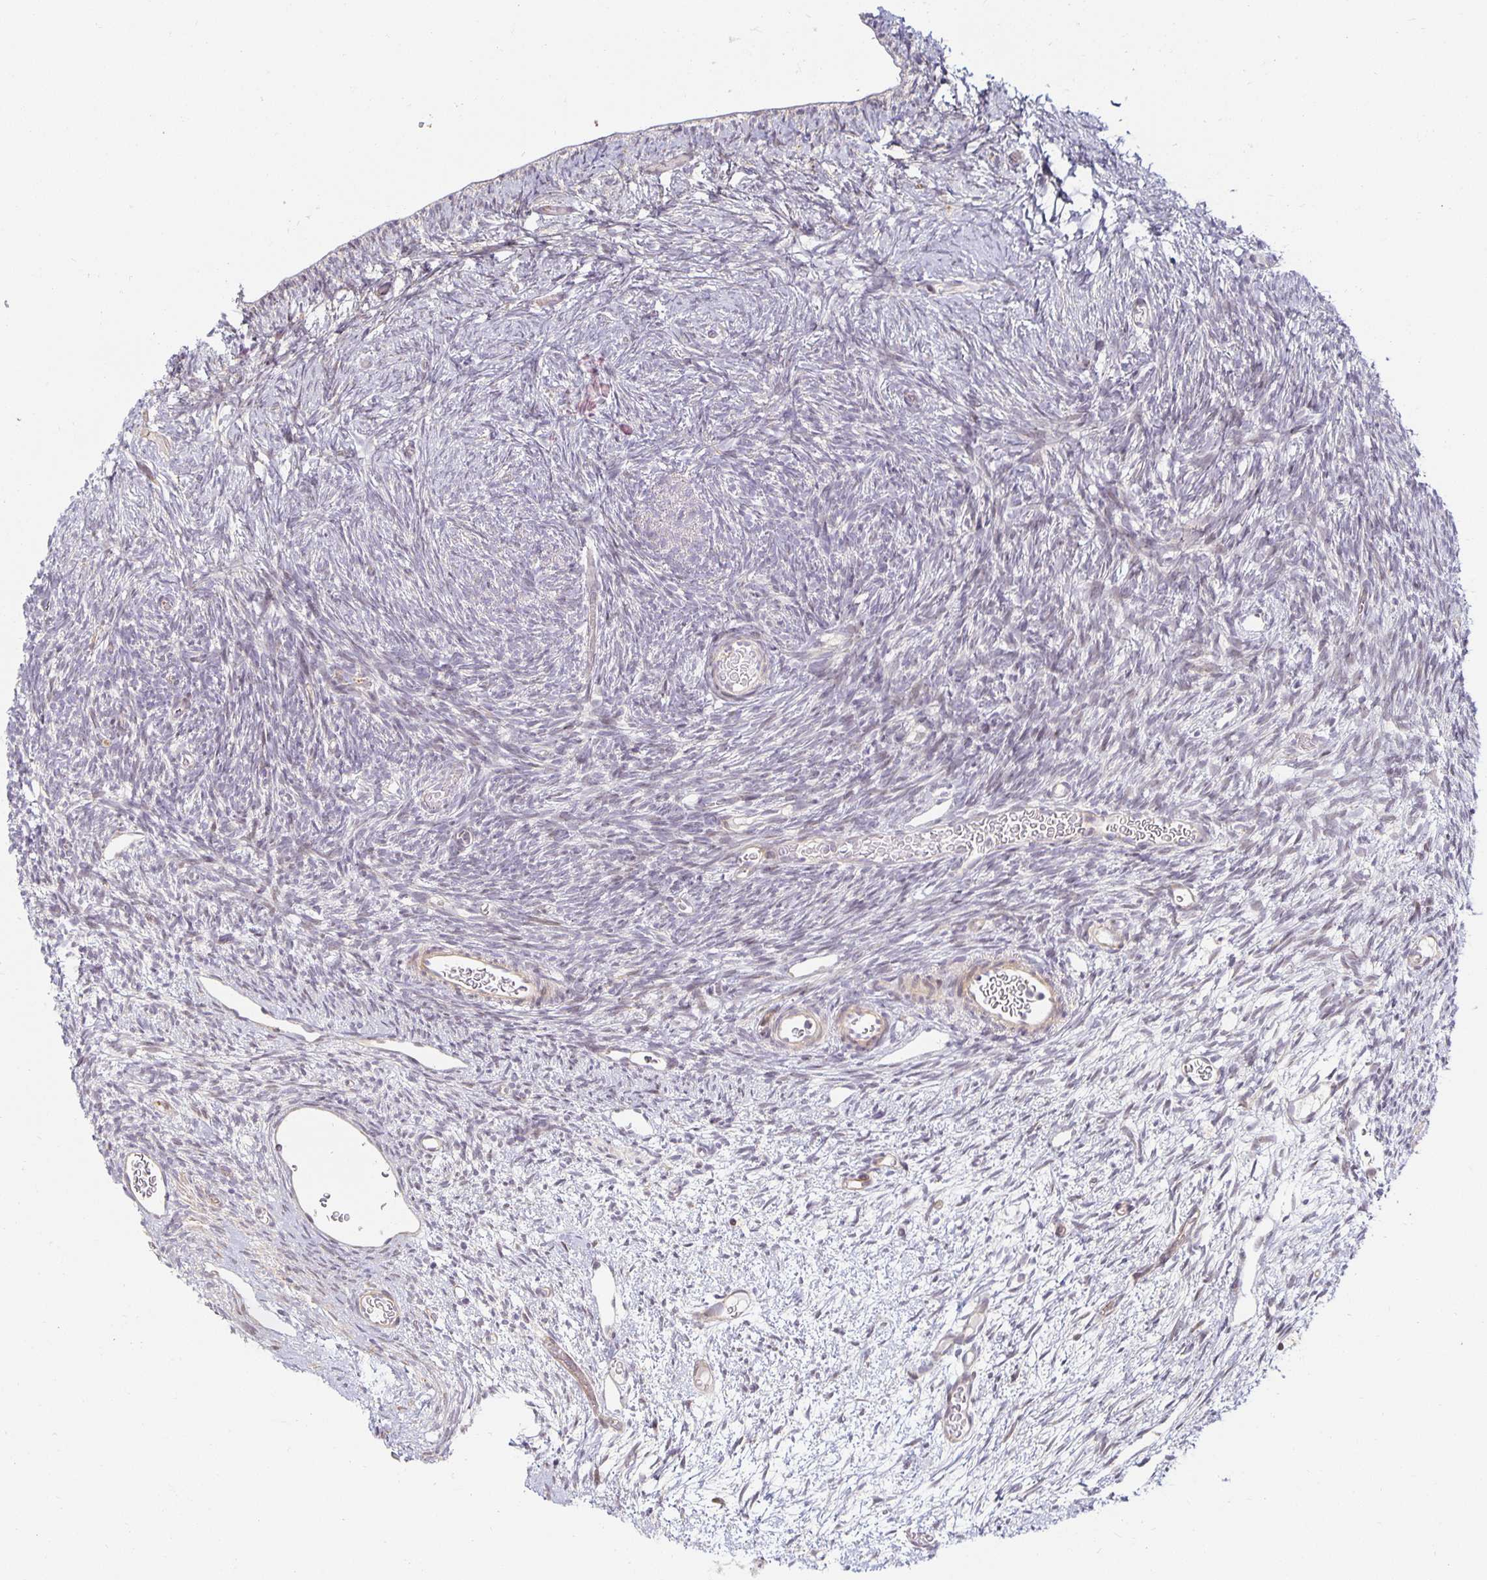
{"staining": {"intensity": "negative", "quantity": "none", "location": "none"}, "tissue": "ovary", "cell_type": "Ovarian stroma cells", "image_type": "normal", "snomed": [{"axis": "morphology", "description": "Normal tissue, NOS"}, {"axis": "topography", "description": "Ovary"}], "caption": "The immunohistochemistry histopathology image has no significant positivity in ovarian stroma cells of ovary. (Immunohistochemistry, brightfield microscopy, high magnification).", "gene": "EHF", "patient": {"sex": "female", "age": 39}}